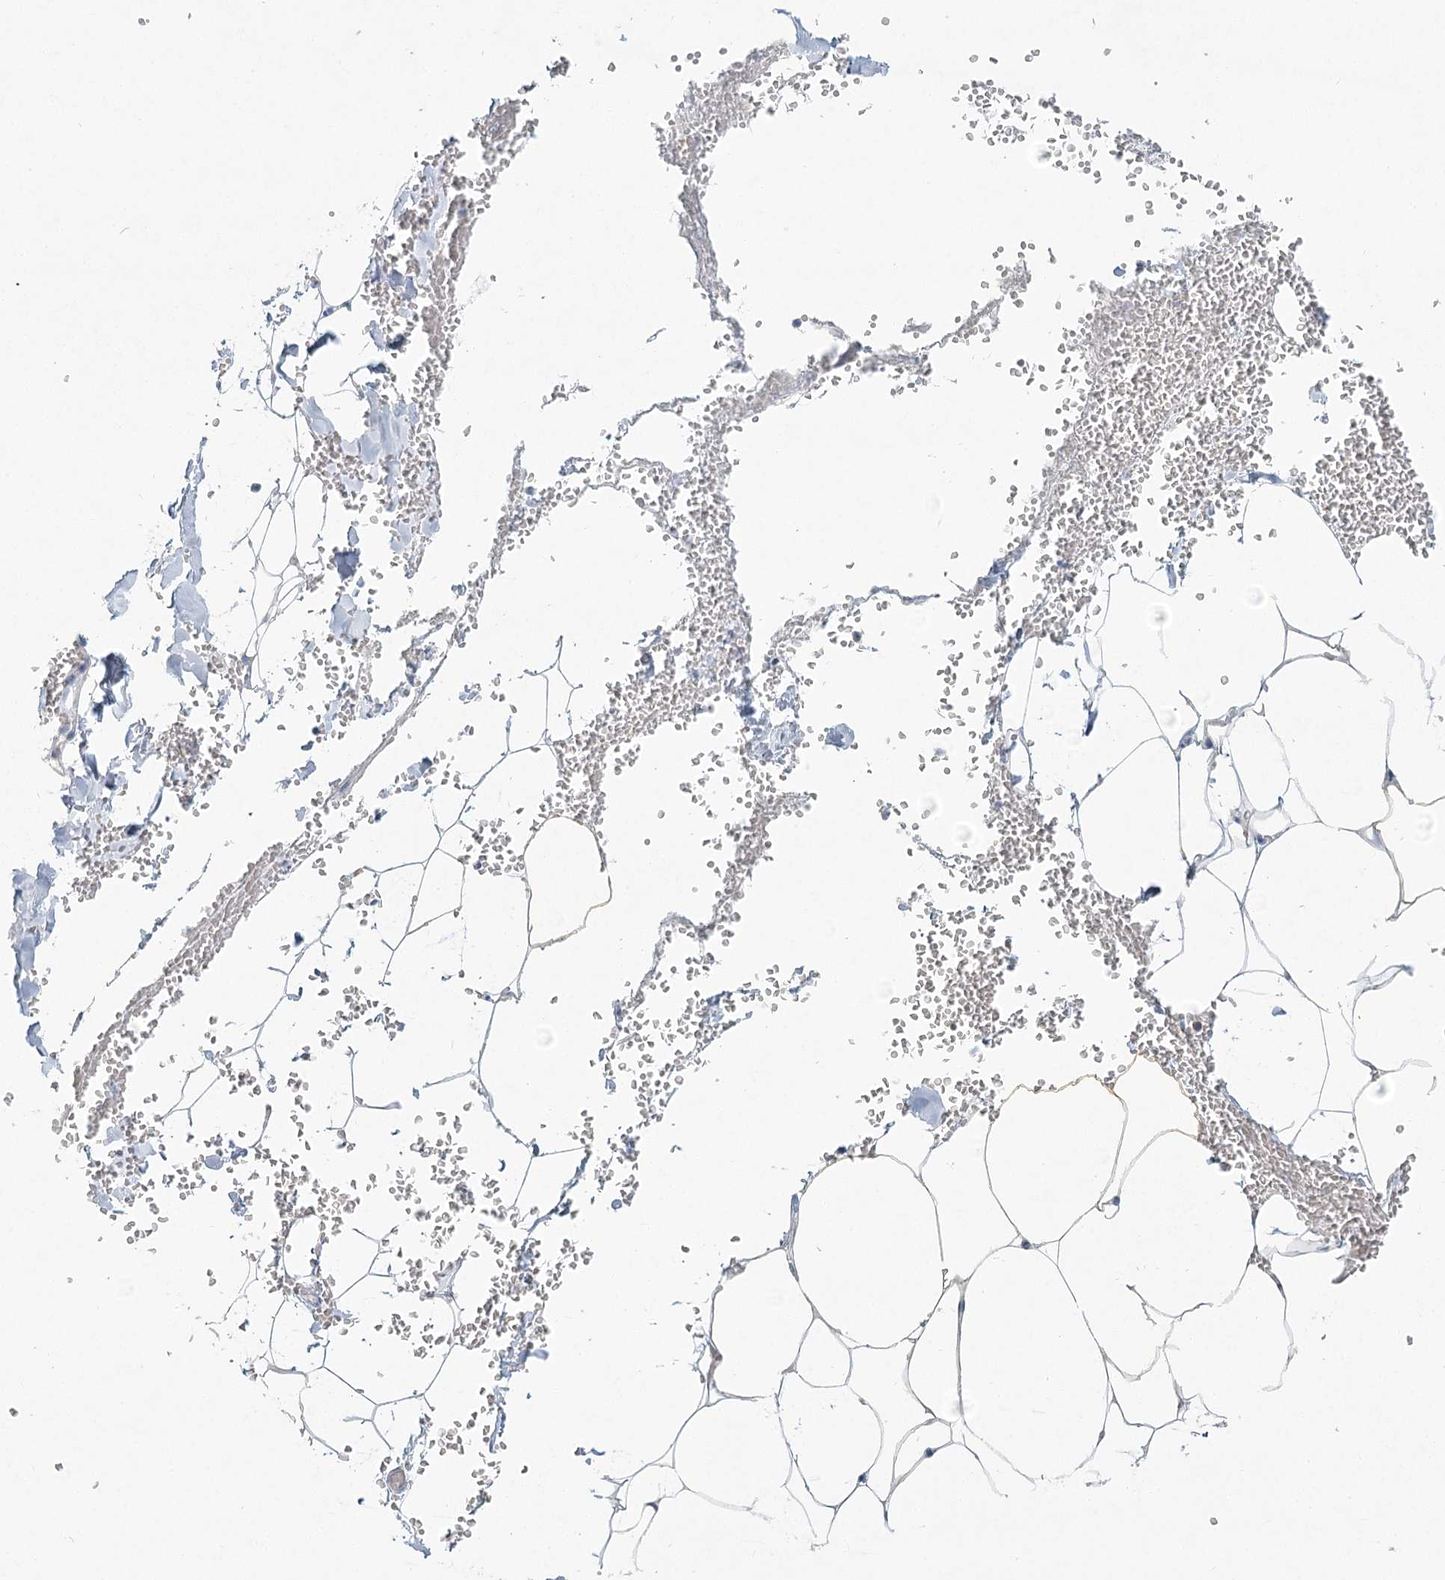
{"staining": {"intensity": "negative", "quantity": "none", "location": "none"}, "tissue": "adipose tissue", "cell_type": "Adipocytes", "image_type": "normal", "snomed": [{"axis": "morphology", "description": "Normal tissue, NOS"}, {"axis": "topography", "description": "Gallbladder"}, {"axis": "topography", "description": "Peripheral nerve tissue"}], "caption": "An immunohistochemistry (IHC) micrograph of unremarkable adipose tissue is shown. There is no staining in adipocytes of adipose tissue.", "gene": "LRP2BP", "patient": {"sex": "male", "age": 38}}